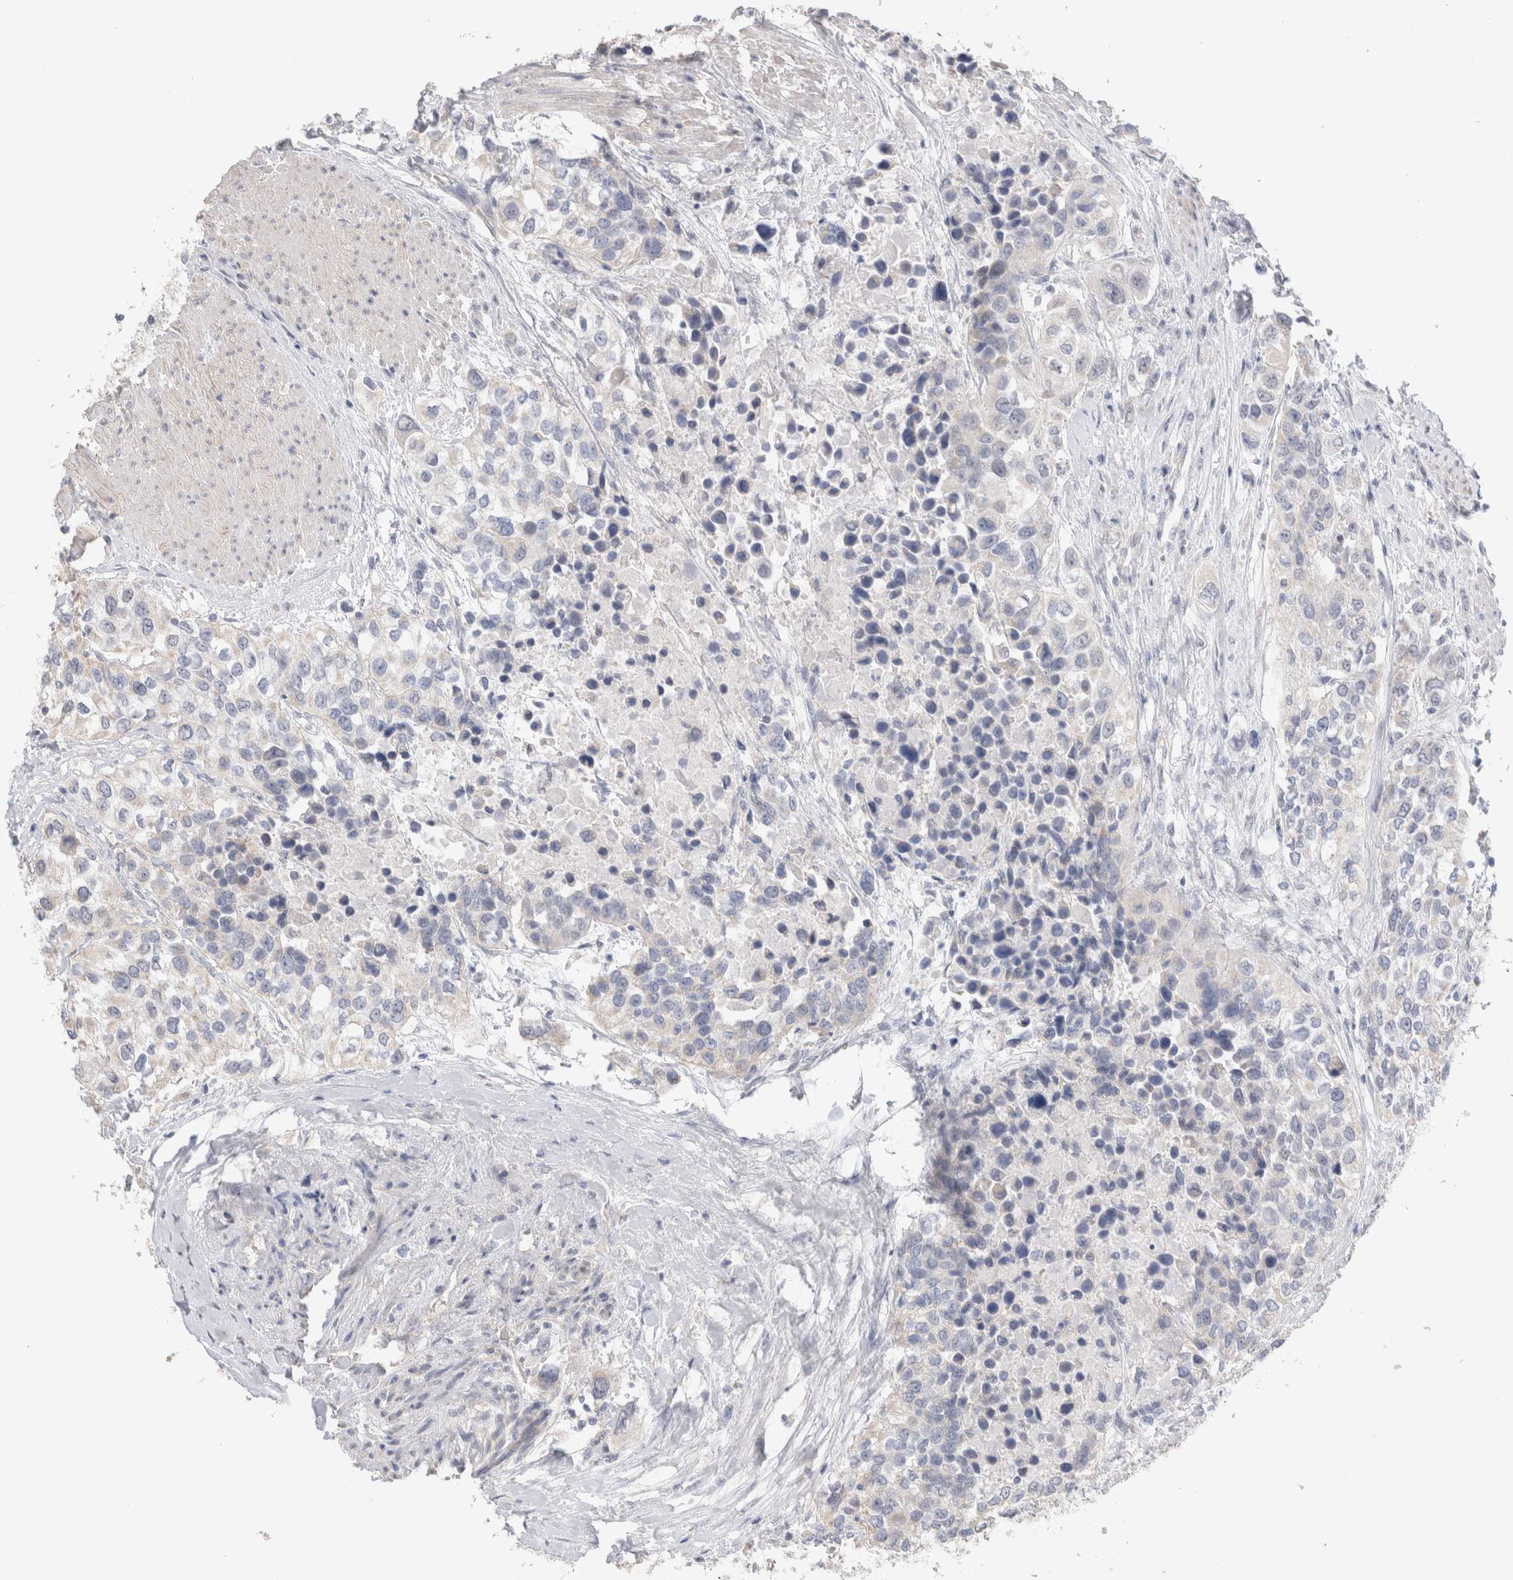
{"staining": {"intensity": "negative", "quantity": "none", "location": "none"}, "tissue": "urothelial cancer", "cell_type": "Tumor cells", "image_type": "cancer", "snomed": [{"axis": "morphology", "description": "Urothelial carcinoma, High grade"}, {"axis": "topography", "description": "Urinary bladder"}], "caption": "Immunohistochemical staining of human high-grade urothelial carcinoma demonstrates no significant positivity in tumor cells.", "gene": "DMD", "patient": {"sex": "female", "age": 80}}